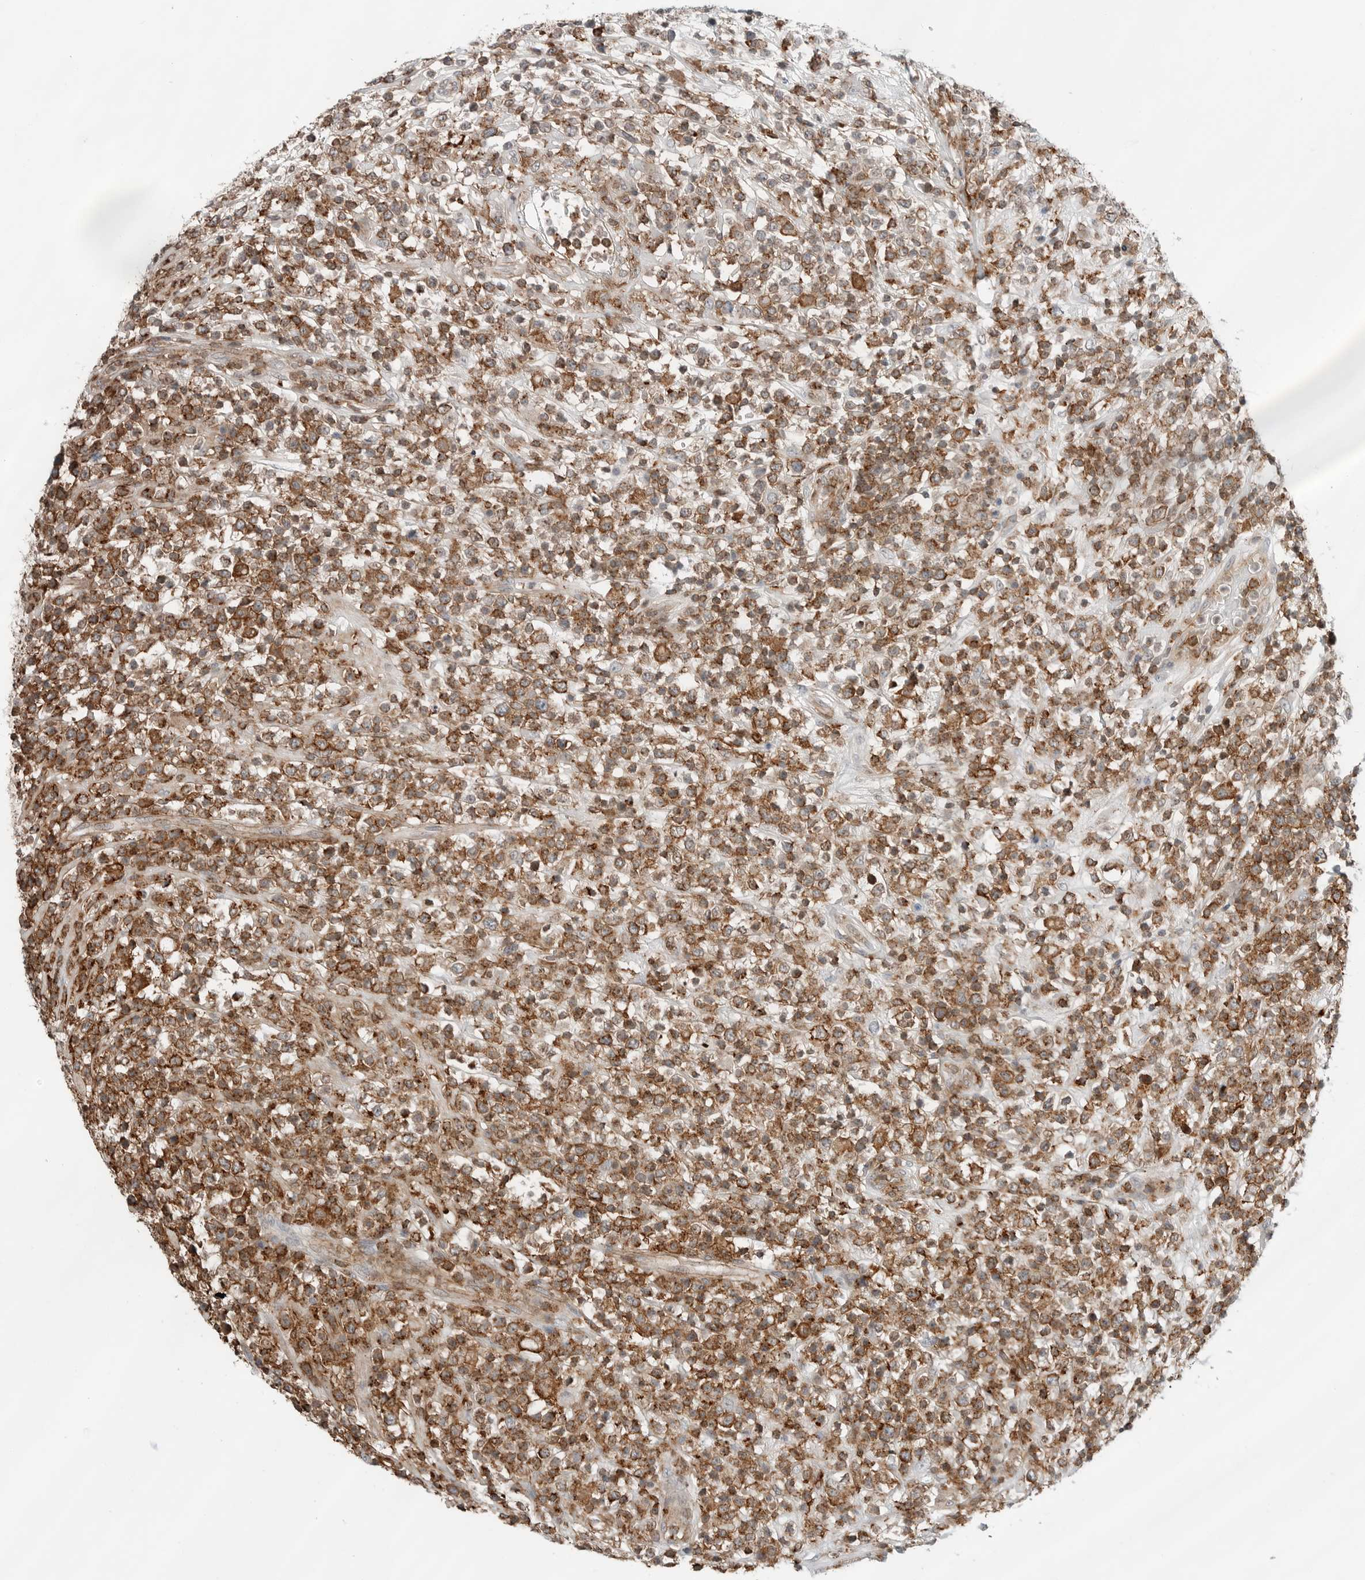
{"staining": {"intensity": "moderate", "quantity": ">75%", "location": "cytoplasmic/membranous"}, "tissue": "lymphoma", "cell_type": "Tumor cells", "image_type": "cancer", "snomed": [{"axis": "morphology", "description": "Malignant lymphoma, non-Hodgkin's type, High grade"}, {"axis": "topography", "description": "Colon"}], "caption": "Human lymphoma stained with a protein marker exhibits moderate staining in tumor cells.", "gene": "LEFTY2", "patient": {"sex": "female", "age": 53}}